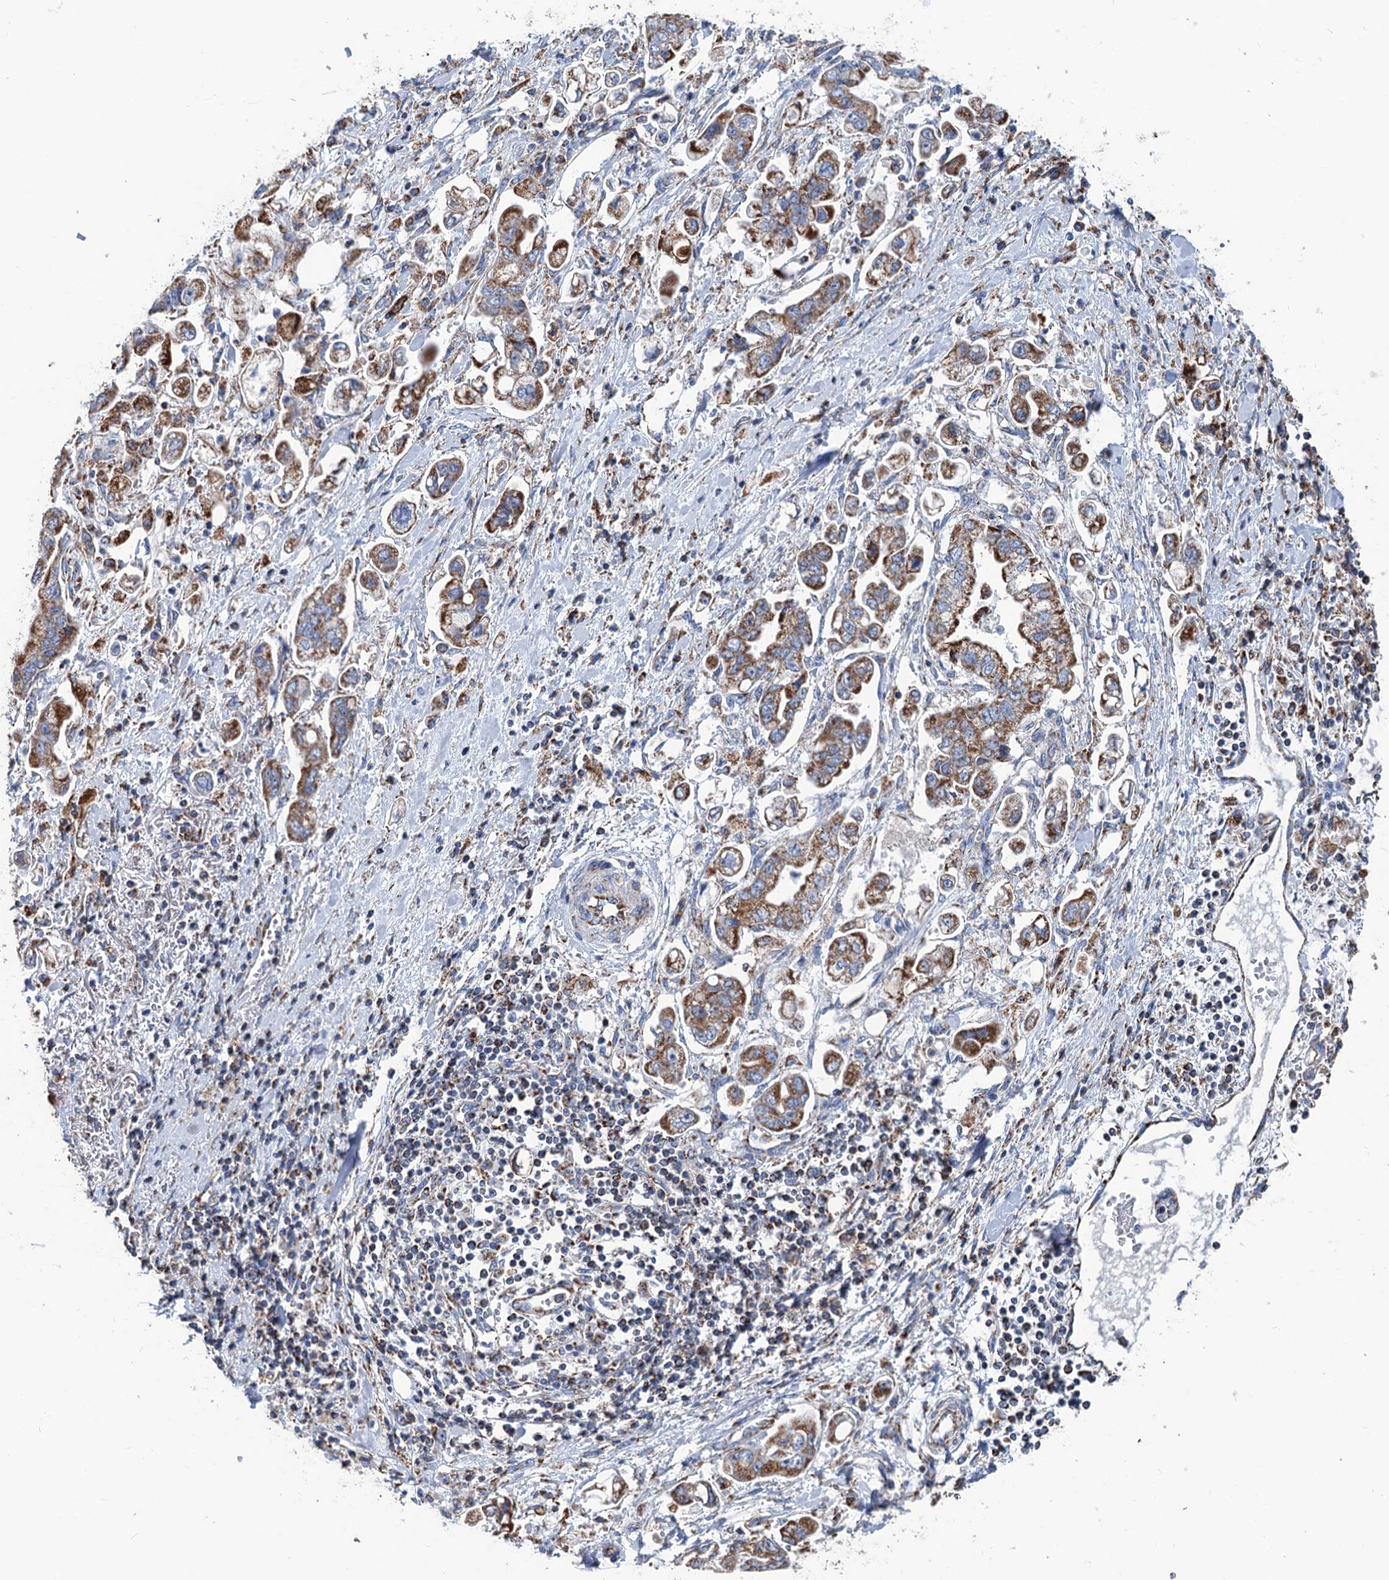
{"staining": {"intensity": "moderate", "quantity": ">75%", "location": "cytoplasmic/membranous"}, "tissue": "stomach cancer", "cell_type": "Tumor cells", "image_type": "cancer", "snomed": [{"axis": "morphology", "description": "Adenocarcinoma, NOS"}, {"axis": "topography", "description": "Stomach"}], "caption": "IHC staining of stomach adenocarcinoma, which shows medium levels of moderate cytoplasmic/membranous expression in about >75% of tumor cells indicating moderate cytoplasmic/membranous protein expression. The staining was performed using DAB (brown) for protein detection and nuclei were counterstained in hematoxylin (blue).", "gene": "IVD", "patient": {"sex": "male", "age": 62}}